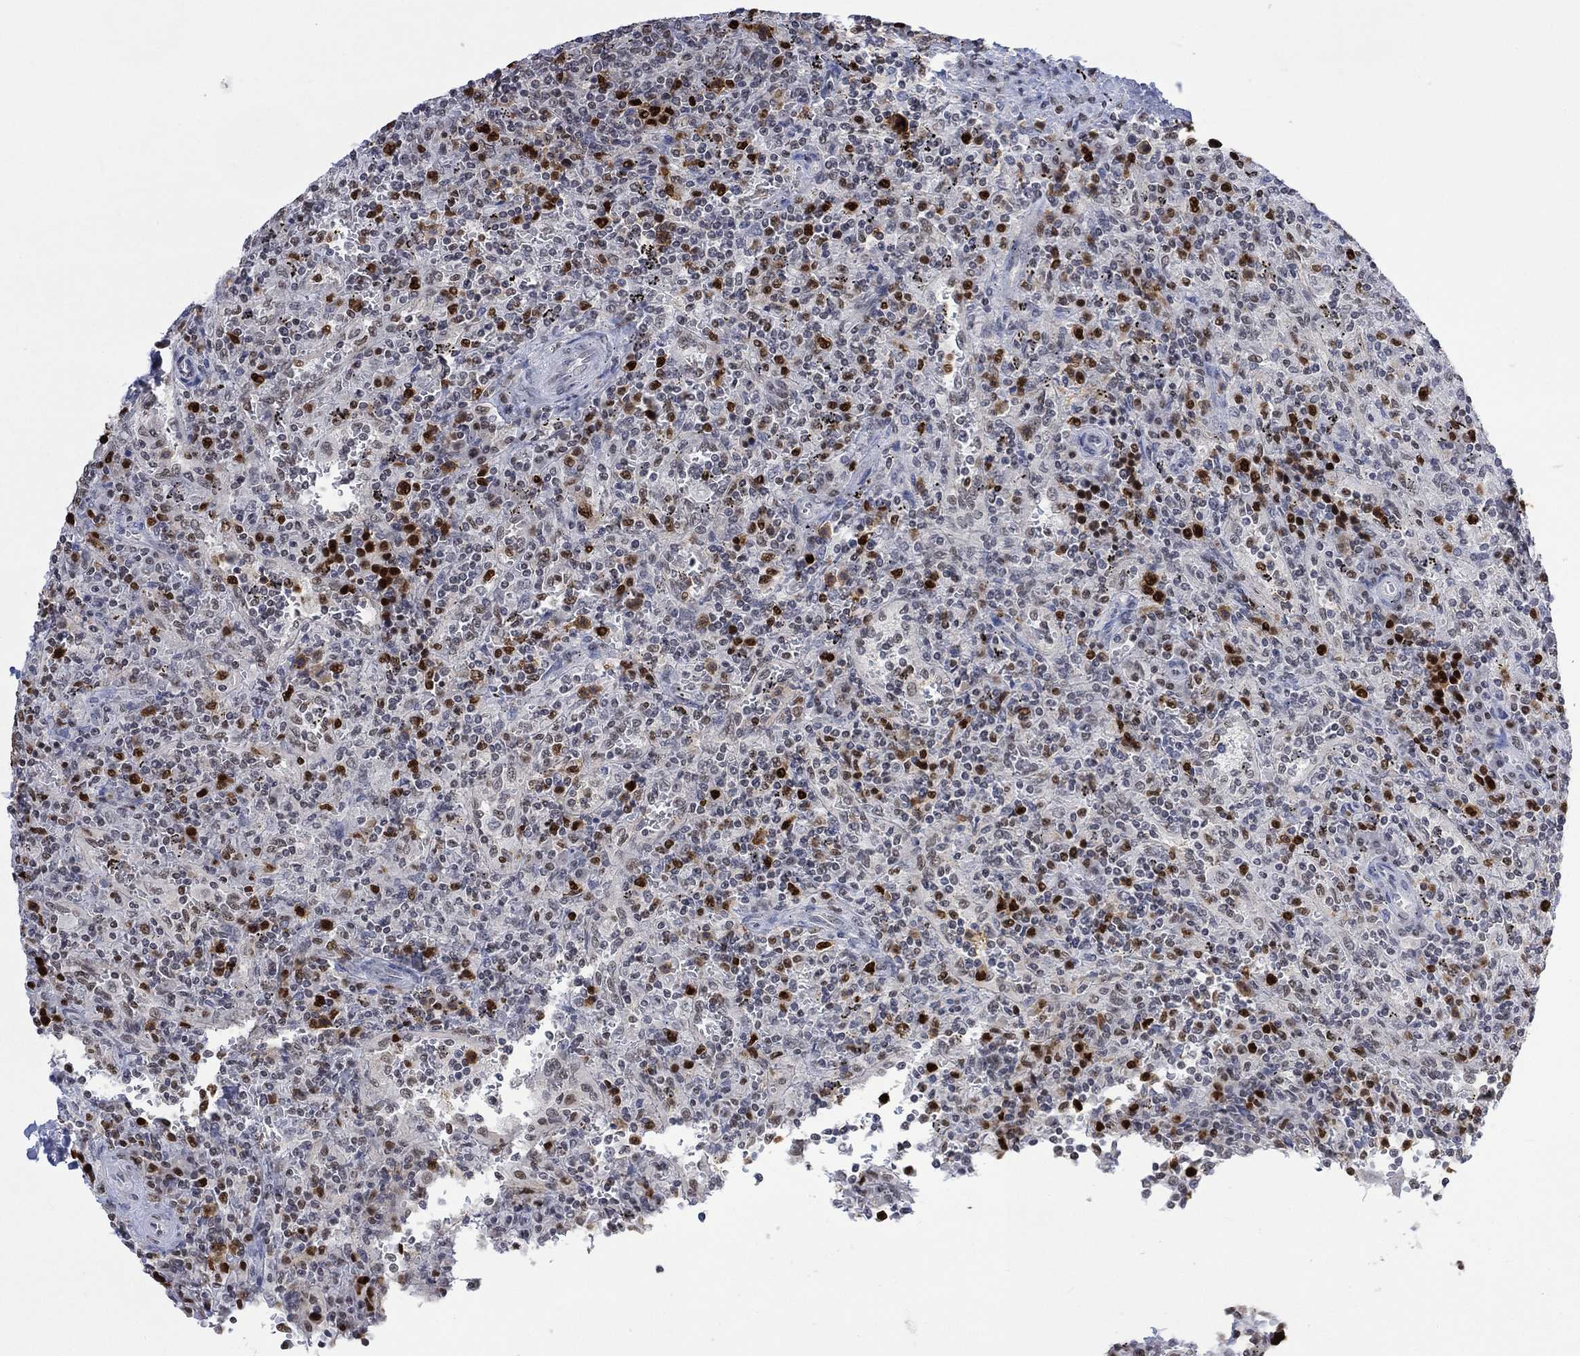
{"staining": {"intensity": "strong", "quantity": "<25%", "location": "nuclear"}, "tissue": "lymphoma", "cell_type": "Tumor cells", "image_type": "cancer", "snomed": [{"axis": "morphology", "description": "Malignant lymphoma, non-Hodgkin's type, Low grade"}, {"axis": "topography", "description": "Spleen"}], "caption": "Lymphoma stained for a protein reveals strong nuclear positivity in tumor cells.", "gene": "RAD54L2", "patient": {"sex": "male", "age": 62}}